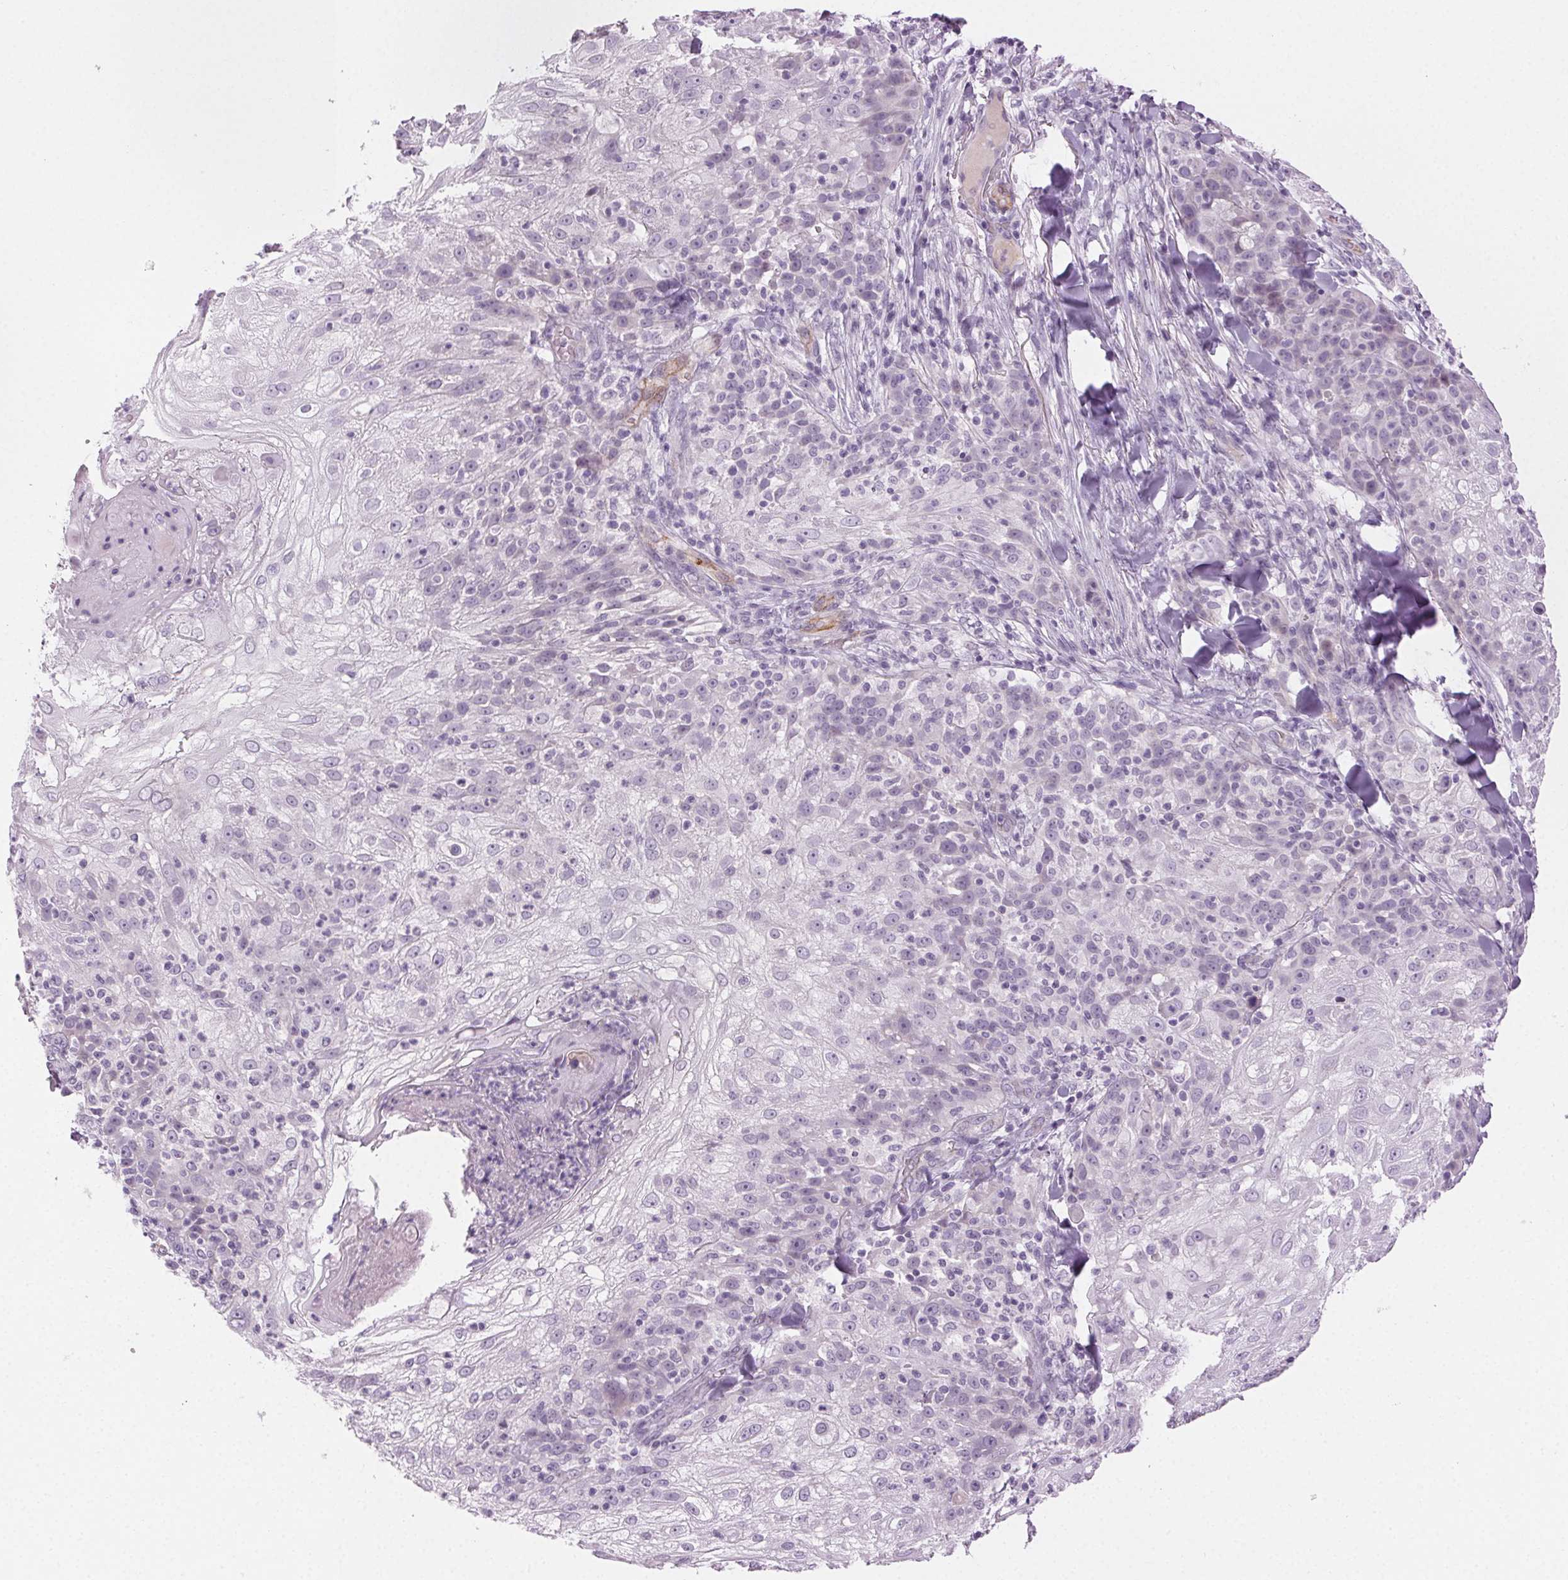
{"staining": {"intensity": "negative", "quantity": "none", "location": "none"}, "tissue": "skin cancer", "cell_type": "Tumor cells", "image_type": "cancer", "snomed": [{"axis": "morphology", "description": "Normal tissue, NOS"}, {"axis": "morphology", "description": "Squamous cell carcinoma, NOS"}, {"axis": "topography", "description": "Skin"}], "caption": "The IHC histopathology image has no significant positivity in tumor cells of skin squamous cell carcinoma tissue.", "gene": "AIF1L", "patient": {"sex": "female", "age": 83}}